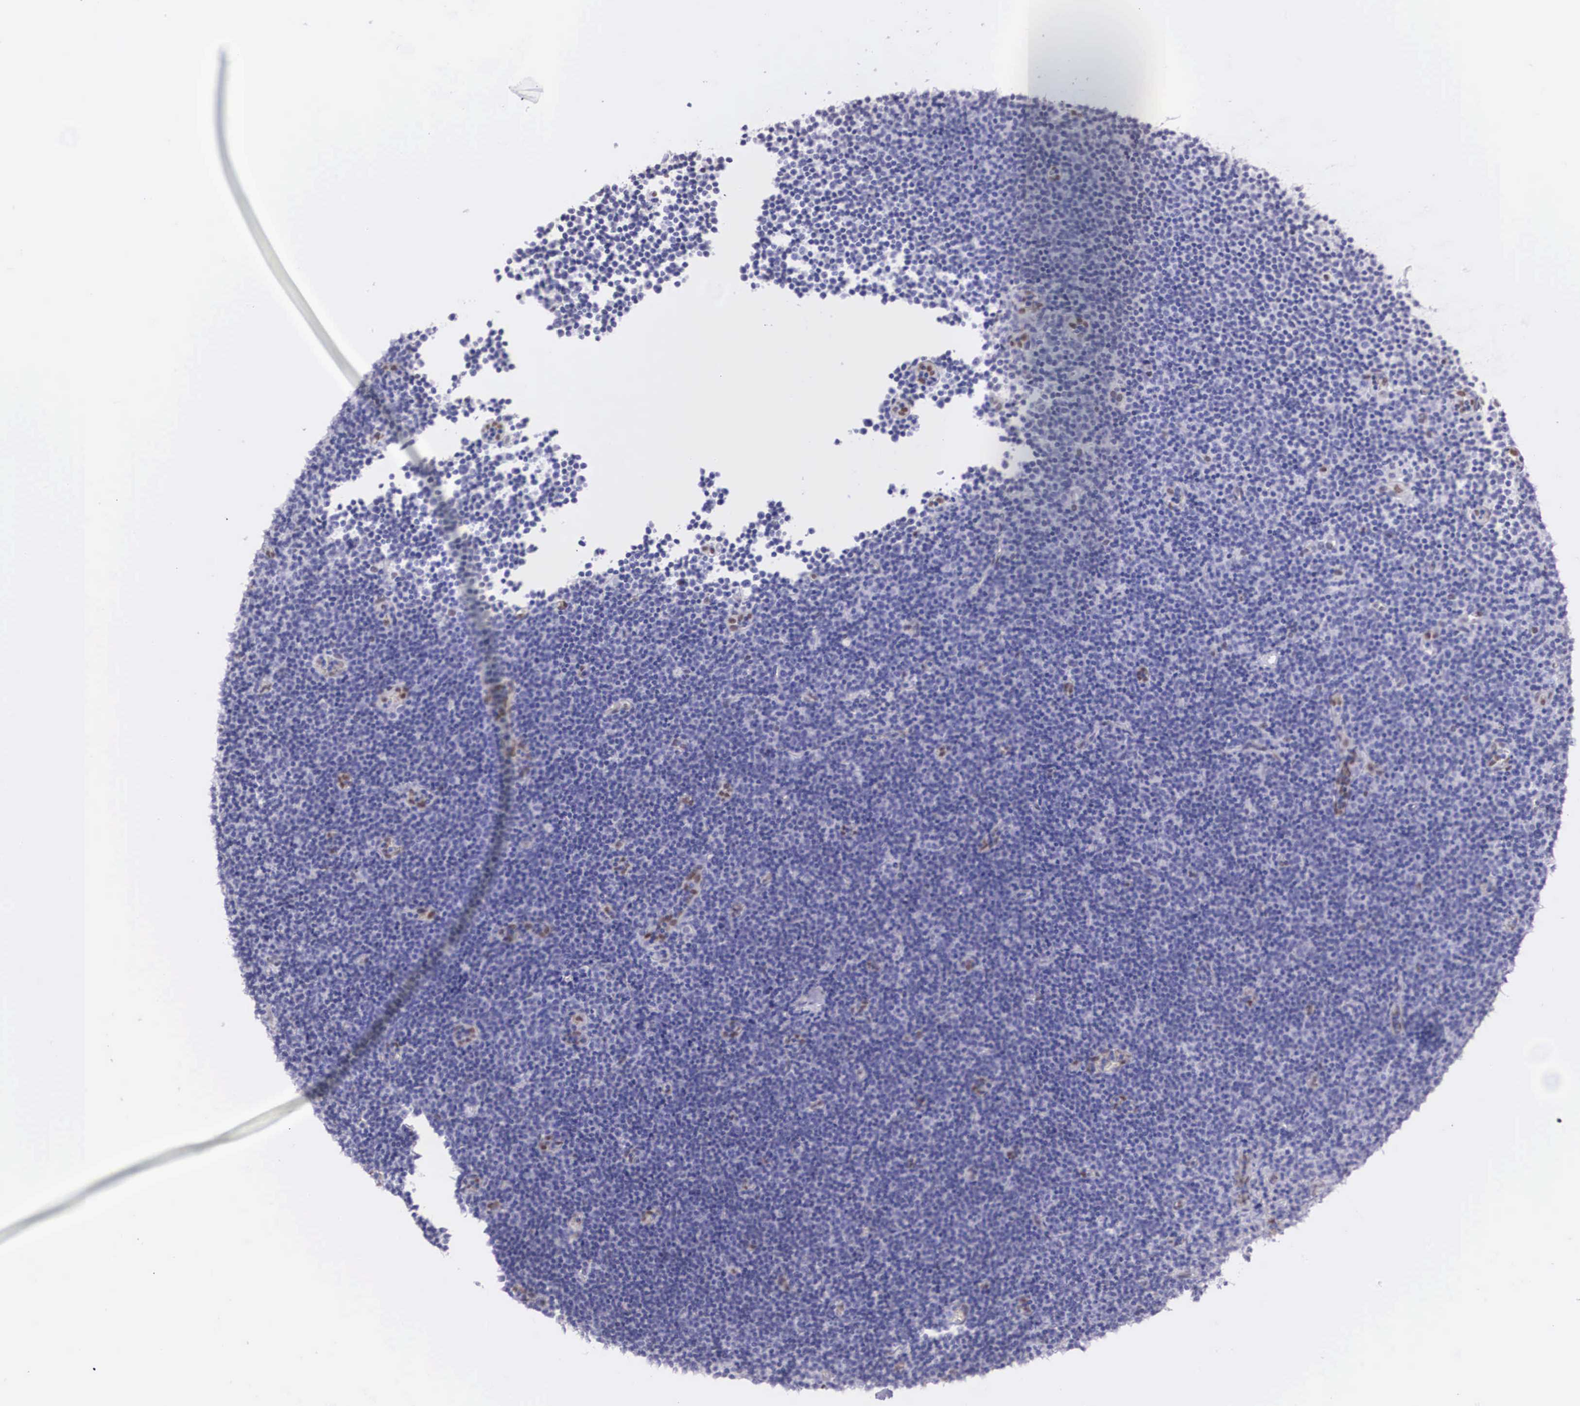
{"staining": {"intensity": "negative", "quantity": "none", "location": "none"}, "tissue": "lymphoma", "cell_type": "Tumor cells", "image_type": "cancer", "snomed": [{"axis": "morphology", "description": "Malignant lymphoma, non-Hodgkin's type, Low grade"}, {"axis": "topography", "description": "Lymph node"}], "caption": "A micrograph of malignant lymphoma, non-Hodgkin's type (low-grade) stained for a protein reveals no brown staining in tumor cells.", "gene": "HMGN5", "patient": {"sex": "male", "age": 57}}